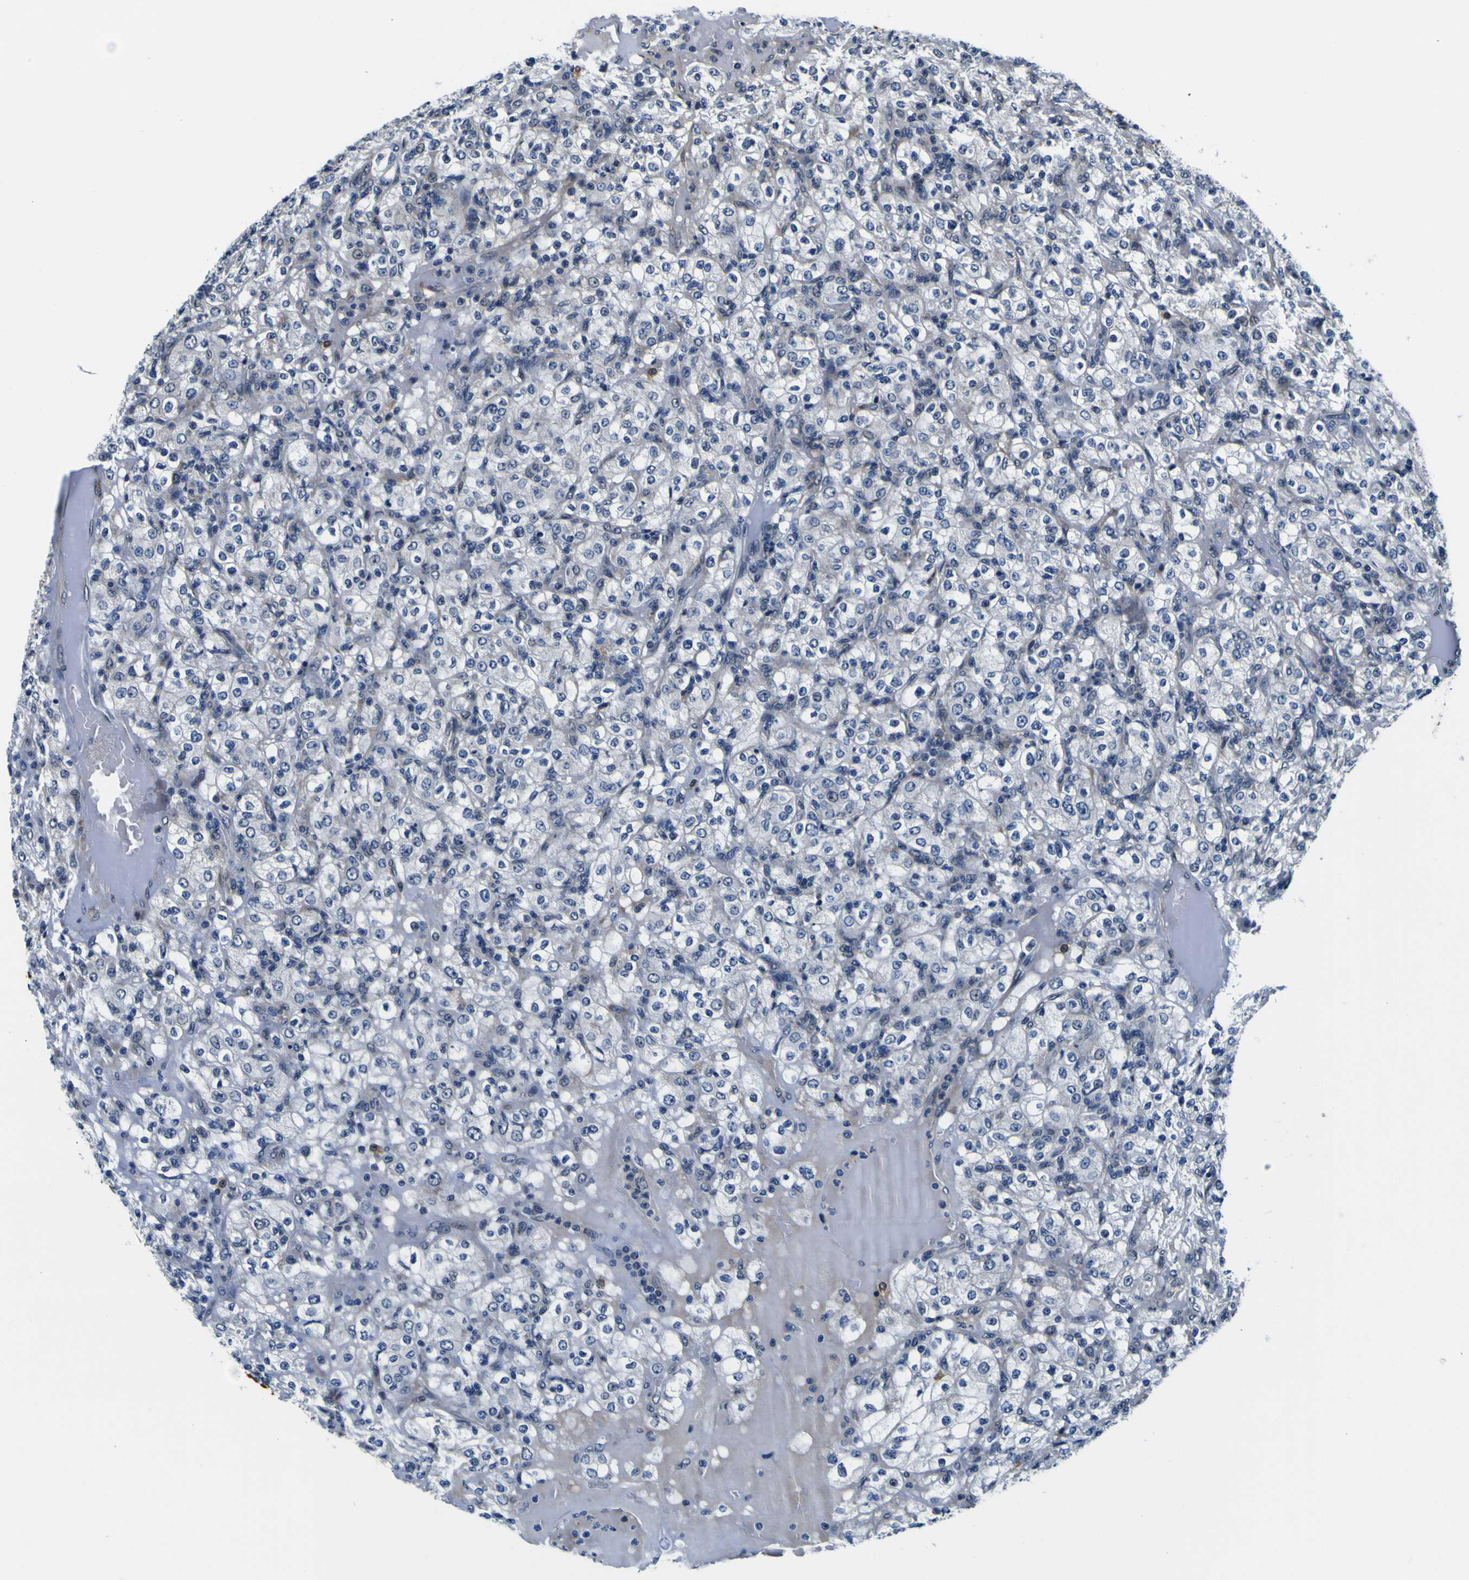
{"staining": {"intensity": "negative", "quantity": "none", "location": "none"}, "tissue": "renal cancer", "cell_type": "Tumor cells", "image_type": "cancer", "snomed": [{"axis": "morphology", "description": "Normal tissue, NOS"}, {"axis": "morphology", "description": "Adenocarcinoma, NOS"}, {"axis": "topography", "description": "Kidney"}], "caption": "IHC micrograph of neoplastic tissue: renal cancer stained with DAB (3,3'-diaminobenzidine) demonstrates no significant protein staining in tumor cells.", "gene": "POSTN", "patient": {"sex": "female", "age": 72}}